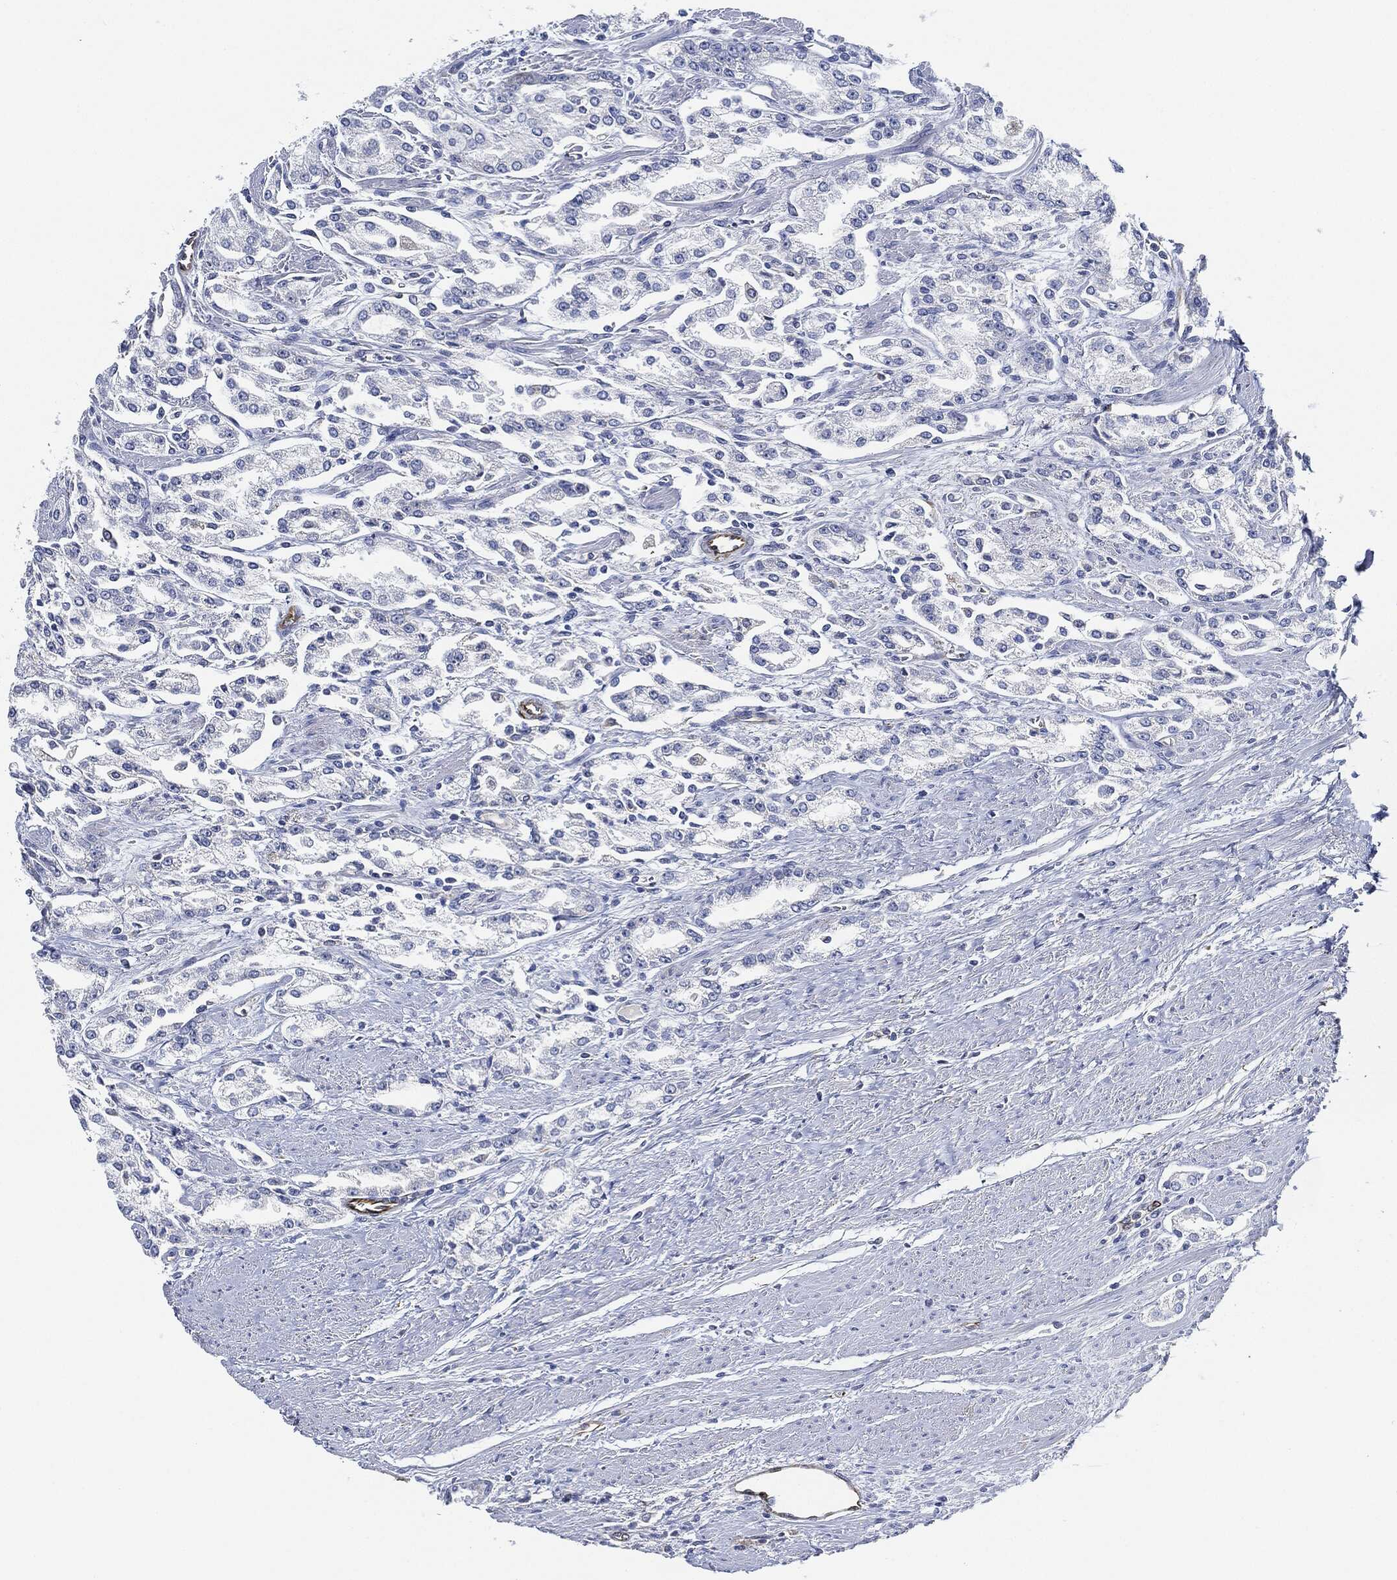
{"staining": {"intensity": "negative", "quantity": "none", "location": "none"}, "tissue": "prostate cancer", "cell_type": "Tumor cells", "image_type": "cancer", "snomed": [{"axis": "morphology", "description": "Adenocarcinoma, Medium grade"}, {"axis": "topography", "description": "Prostate"}], "caption": "Protein analysis of prostate cancer demonstrates no significant staining in tumor cells.", "gene": "THSD1", "patient": {"sex": "male", "age": 71}}